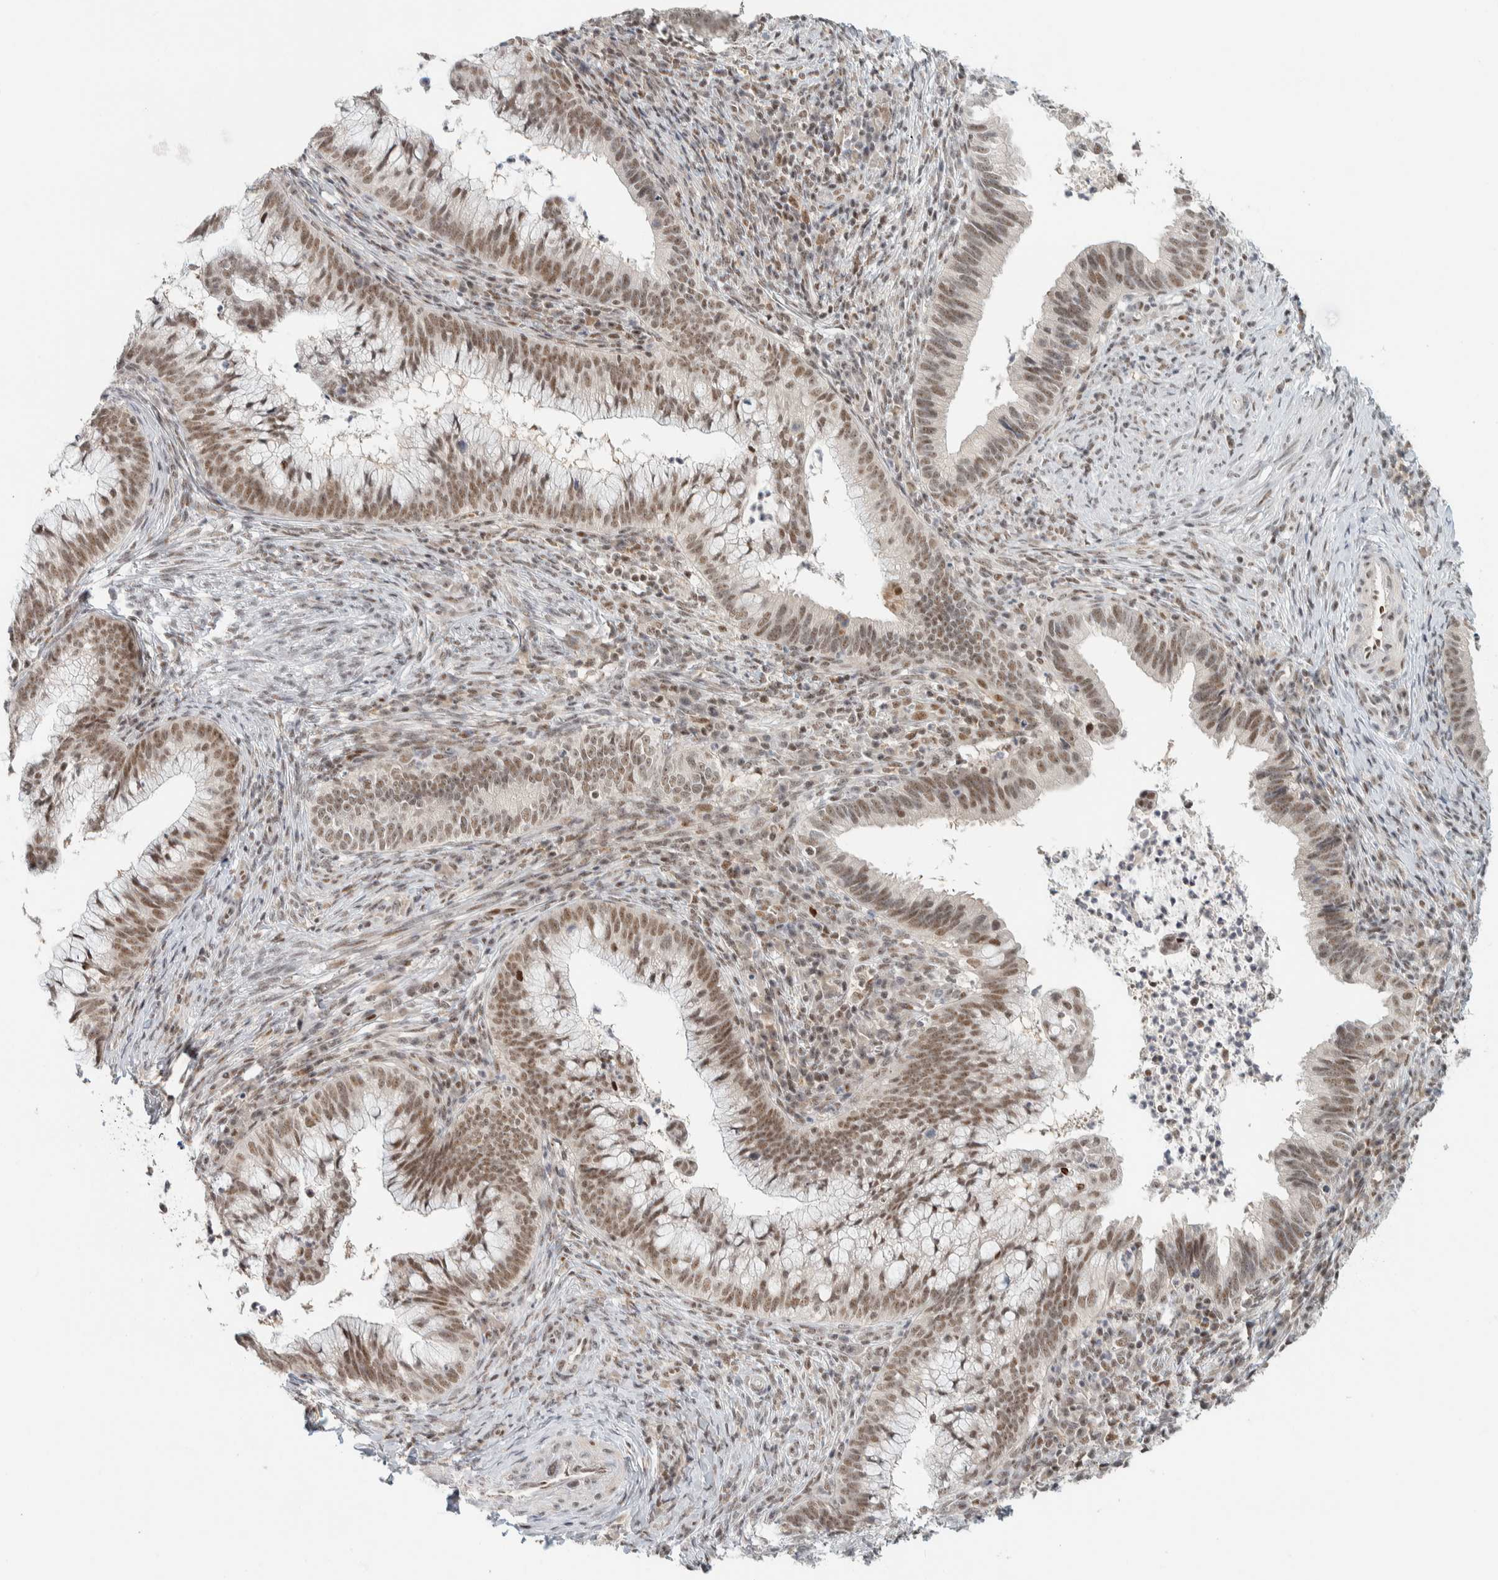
{"staining": {"intensity": "moderate", "quantity": ">75%", "location": "nuclear"}, "tissue": "cervical cancer", "cell_type": "Tumor cells", "image_type": "cancer", "snomed": [{"axis": "morphology", "description": "Adenocarcinoma, NOS"}, {"axis": "topography", "description": "Cervix"}], "caption": "Immunohistochemical staining of human cervical cancer shows medium levels of moderate nuclear staining in about >75% of tumor cells.", "gene": "ZBTB2", "patient": {"sex": "female", "age": 36}}